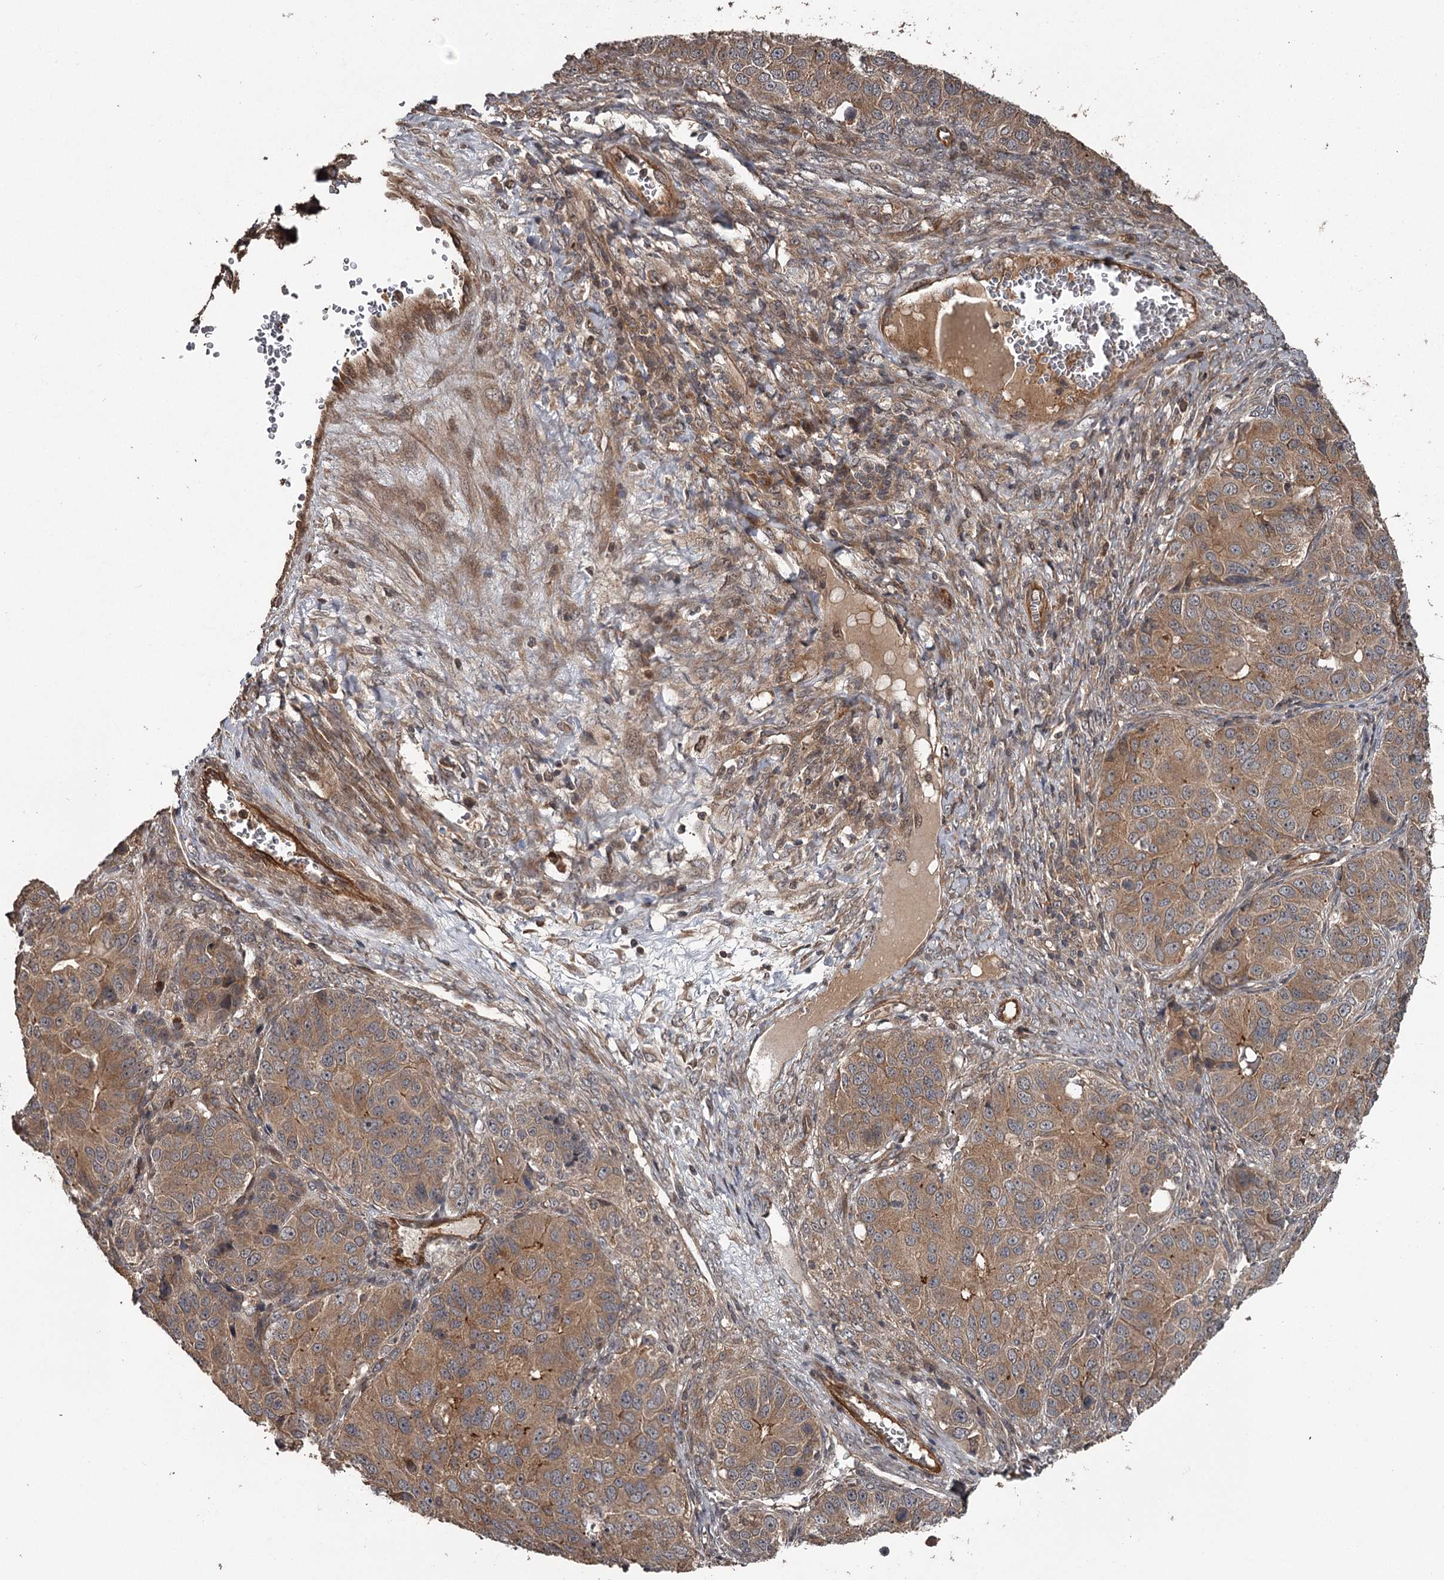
{"staining": {"intensity": "moderate", "quantity": ">75%", "location": "cytoplasmic/membranous"}, "tissue": "ovarian cancer", "cell_type": "Tumor cells", "image_type": "cancer", "snomed": [{"axis": "morphology", "description": "Carcinoma, endometroid"}, {"axis": "topography", "description": "Ovary"}], "caption": "This is a histology image of immunohistochemistry staining of ovarian cancer (endometroid carcinoma), which shows moderate staining in the cytoplasmic/membranous of tumor cells.", "gene": "RAB21", "patient": {"sex": "female", "age": 51}}